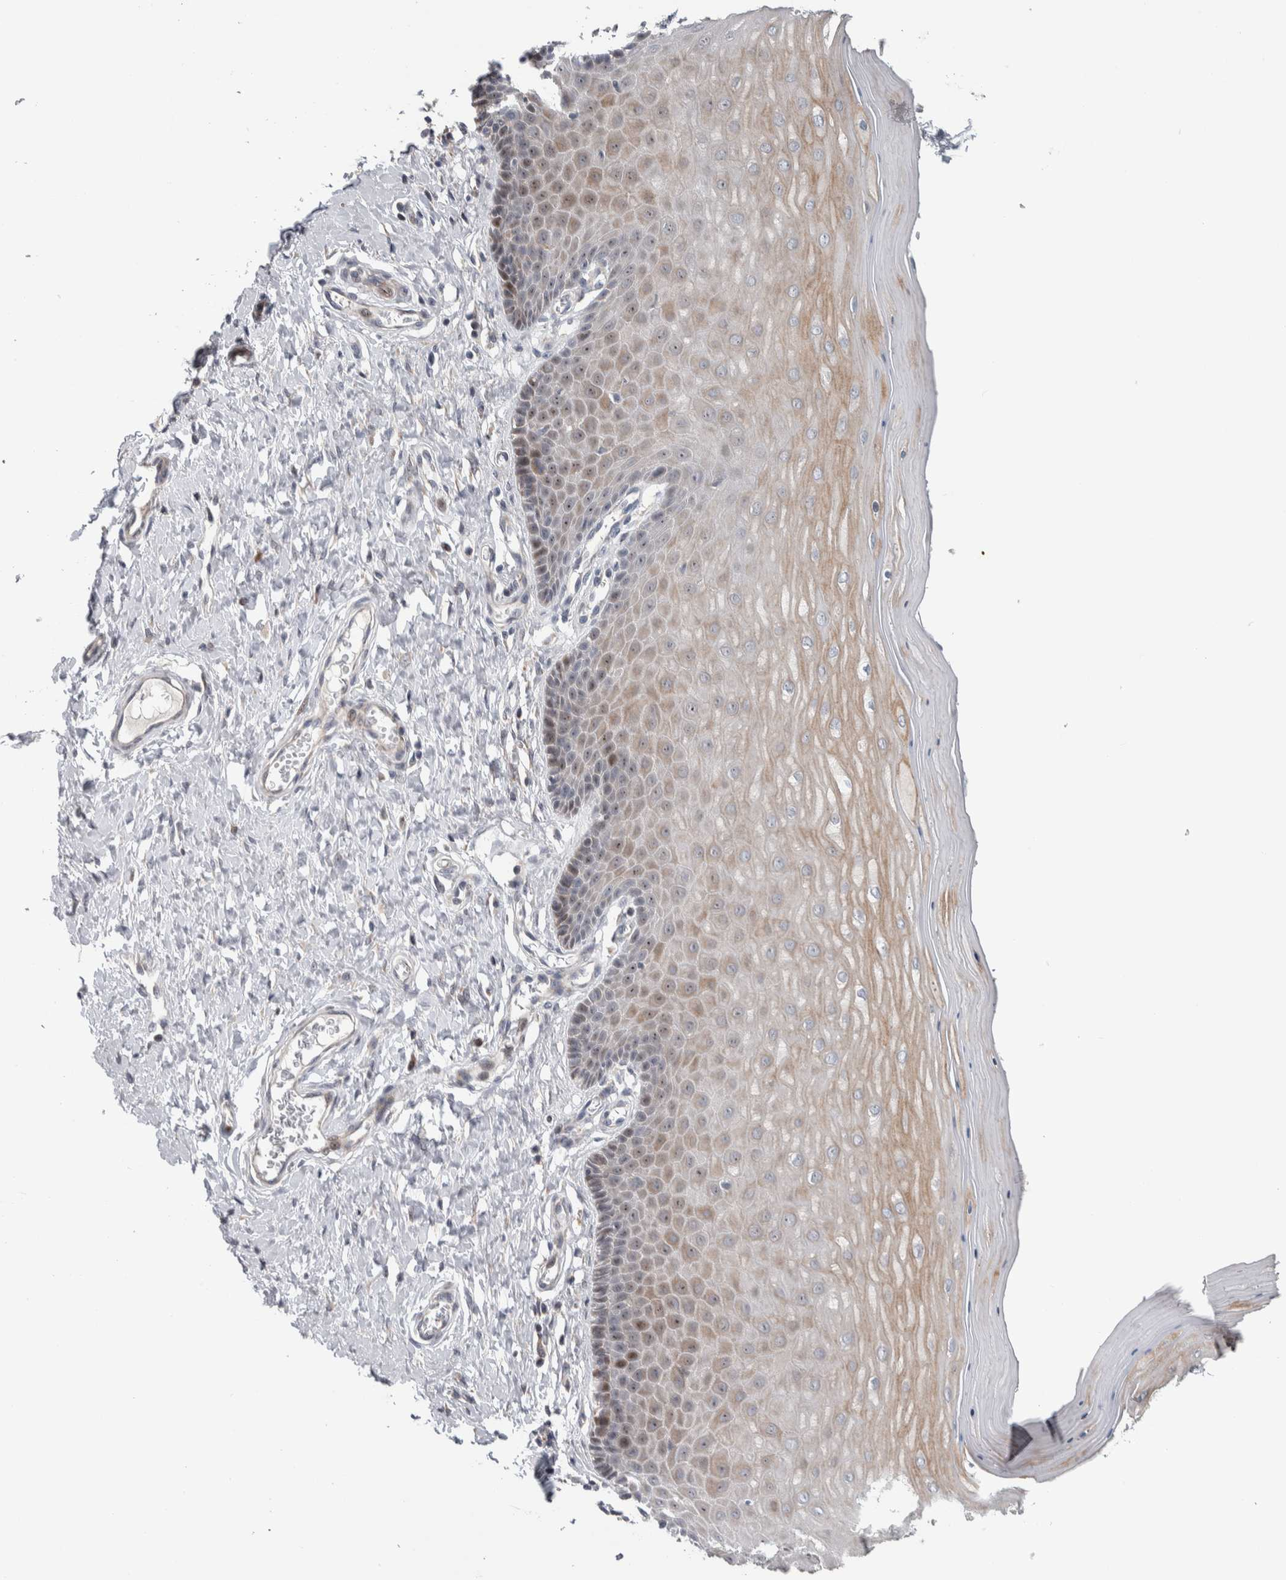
{"staining": {"intensity": "moderate", "quantity": "<25%", "location": "cytoplasmic/membranous"}, "tissue": "cervix", "cell_type": "Glandular cells", "image_type": "normal", "snomed": [{"axis": "morphology", "description": "Normal tissue, NOS"}, {"axis": "topography", "description": "Cervix"}], "caption": "This image exhibits IHC staining of benign human cervix, with low moderate cytoplasmic/membranous staining in approximately <25% of glandular cells.", "gene": "PRRG4", "patient": {"sex": "female", "age": 55}}